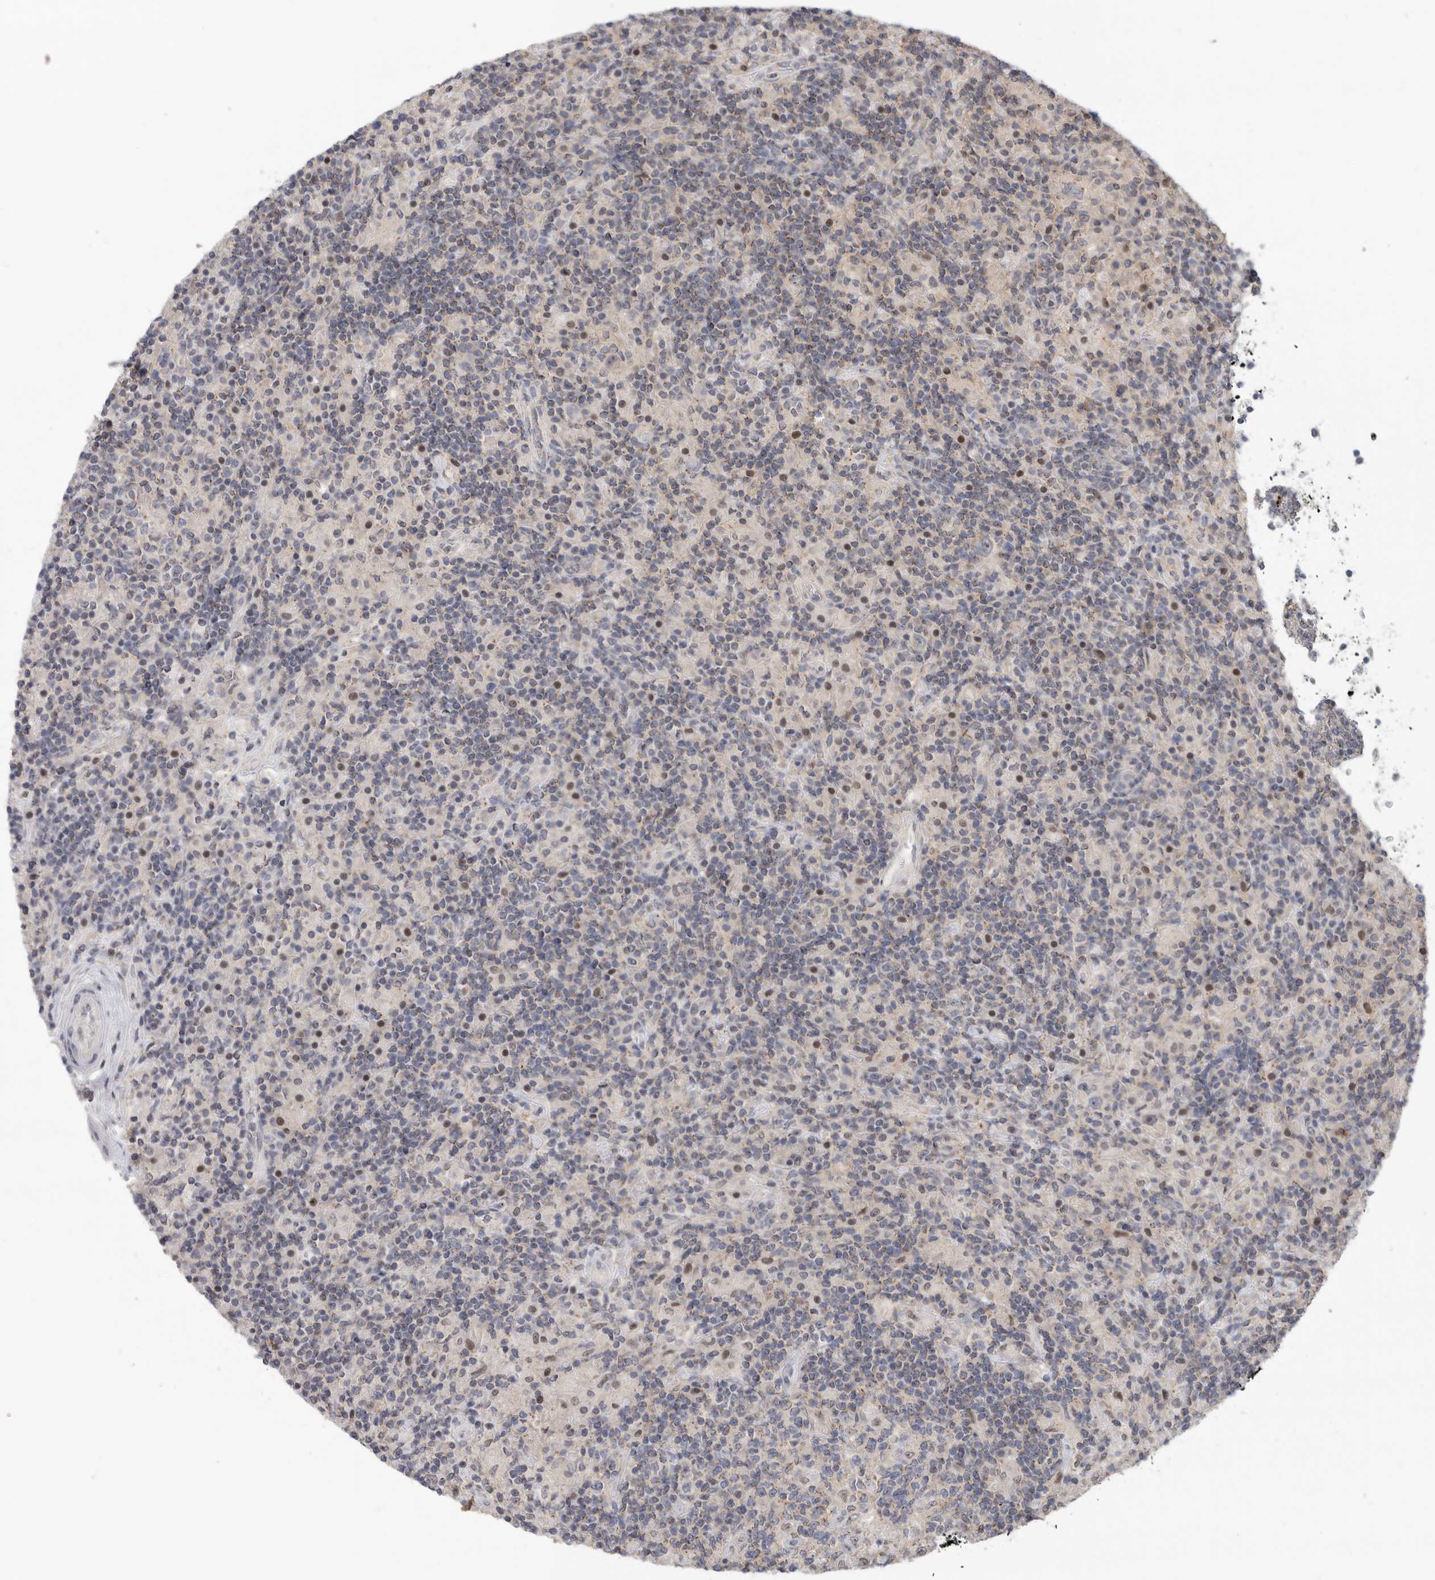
{"staining": {"intensity": "negative", "quantity": "none", "location": "none"}, "tissue": "lymphoma", "cell_type": "Tumor cells", "image_type": "cancer", "snomed": [{"axis": "morphology", "description": "Hodgkin's disease, NOS"}, {"axis": "topography", "description": "Lymph node"}], "caption": "This photomicrograph is of lymphoma stained with IHC to label a protein in brown with the nuclei are counter-stained blue. There is no expression in tumor cells.", "gene": "KLK5", "patient": {"sex": "male", "age": 70}}